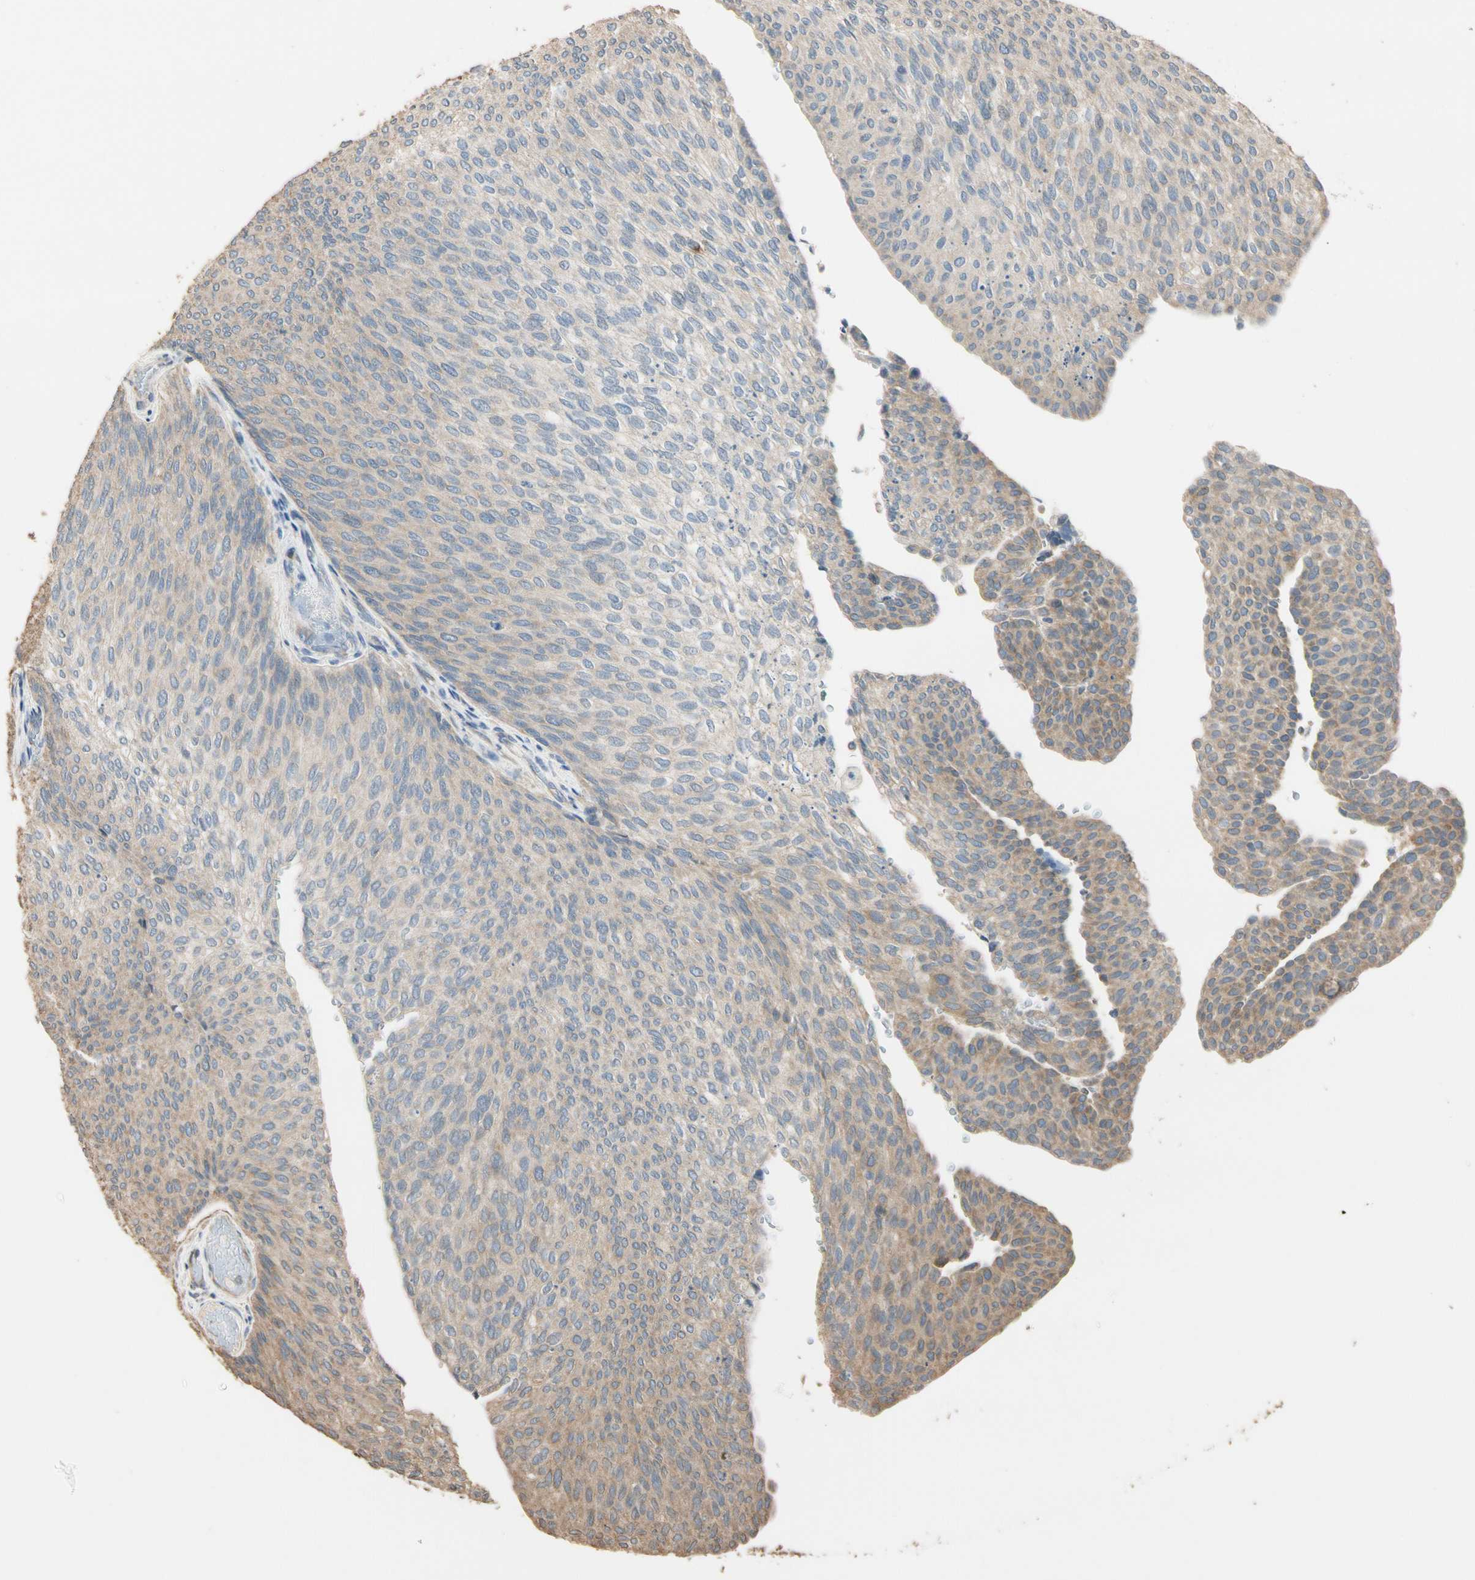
{"staining": {"intensity": "moderate", "quantity": "<25%", "location": "cytoplasmic/membranous"}, "tissue": "urothelial cancer", "cell_type": "Tumor cells", "image_type": "cancer", "snomed": [{"axis": "morphology", "description": "Urothelial carcinoma, Low grade"}, {"axis": "topography", "description": "Urinary bladder"}], "caption": "Human low-grade urothelial carcinoma stained with a protein marker exhibits moderate staining in tumor cells.", "gene": "STX18", "patient": {"sex": "female", "age": 79}}